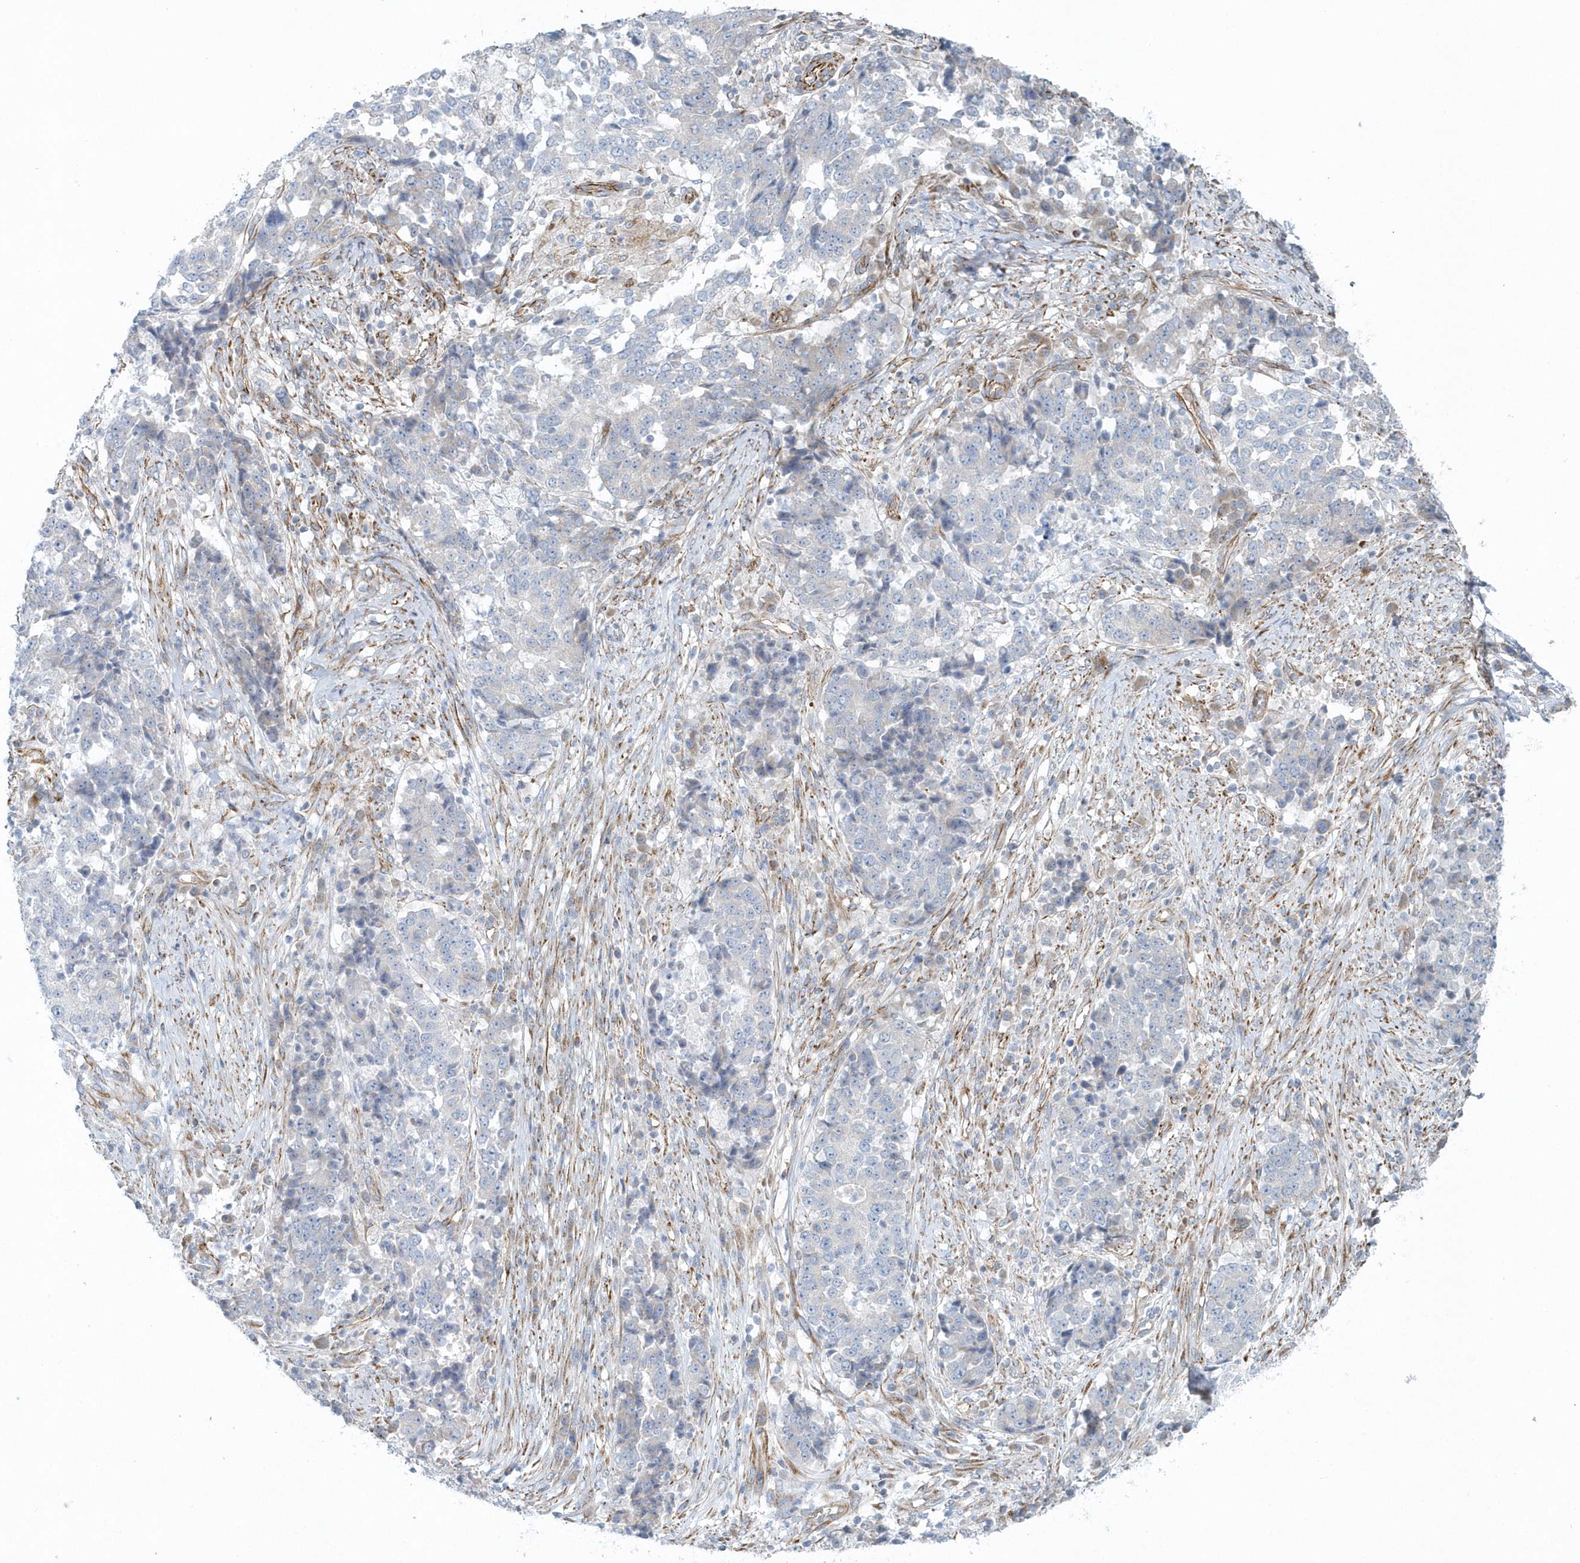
{"staining": {"intensity": "negative", "quantity": "none", "location": "none"}, "tissue": "stomach cancer", "cell_type": "Tumor cells", "image_type": "cancer", "snomed": [{"axis": "morphology", "description": "Adenocarcinoma, NOS"}, {"axis": "topography", "description": "Stomach"}], "caption": "Immunohistochemistry (IHC) histopathology image of neoplastic tissue: human stomach cancer (adenocarcinoma) stained with DAB exhibits no significant protein staining in tumor cells.", "gene": "GPR152", "patient": {"sex": "male", "age": 59}}